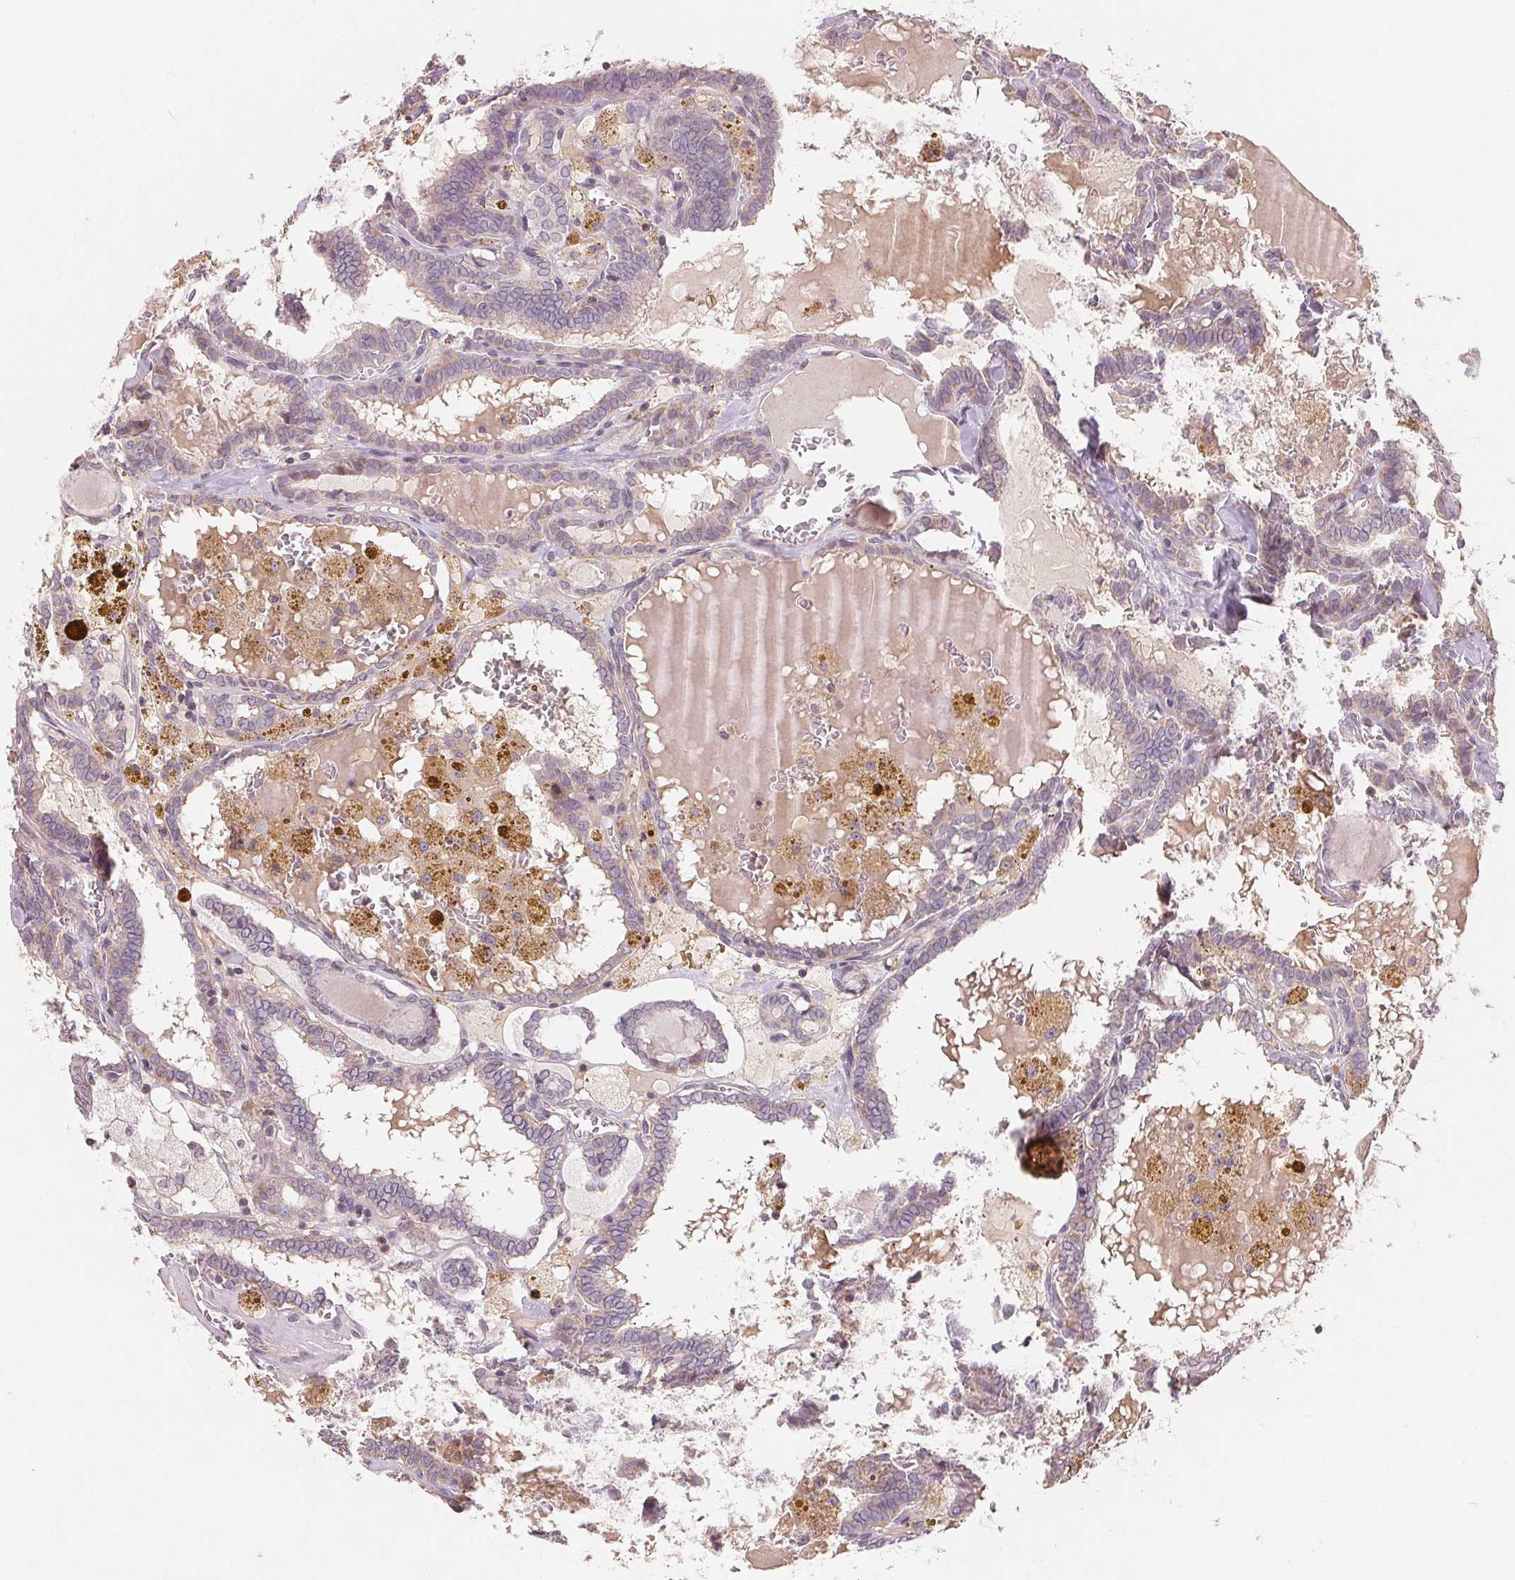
{"staining": {"intensity": "weak", "quantity": "<25%", "location": "cytoplasmic/membranous"}, "tissue": "thyroid cancer", "cell_type": "Tumor cells", "image_type": "cancer", "snomed": [{"axis": "morphology", "description": "Papillary adenocarcinoma, NOS"}, {"axis": "topography", "description": "Thyroid gland"}], "caption": "Image shows no significant protein expression in tumor cells of papillary adenocarcinoma (thyroid). Nuclei are stained in blue.", "gene": "AQP8", "patient": {"sex": "female", "age": 39}}